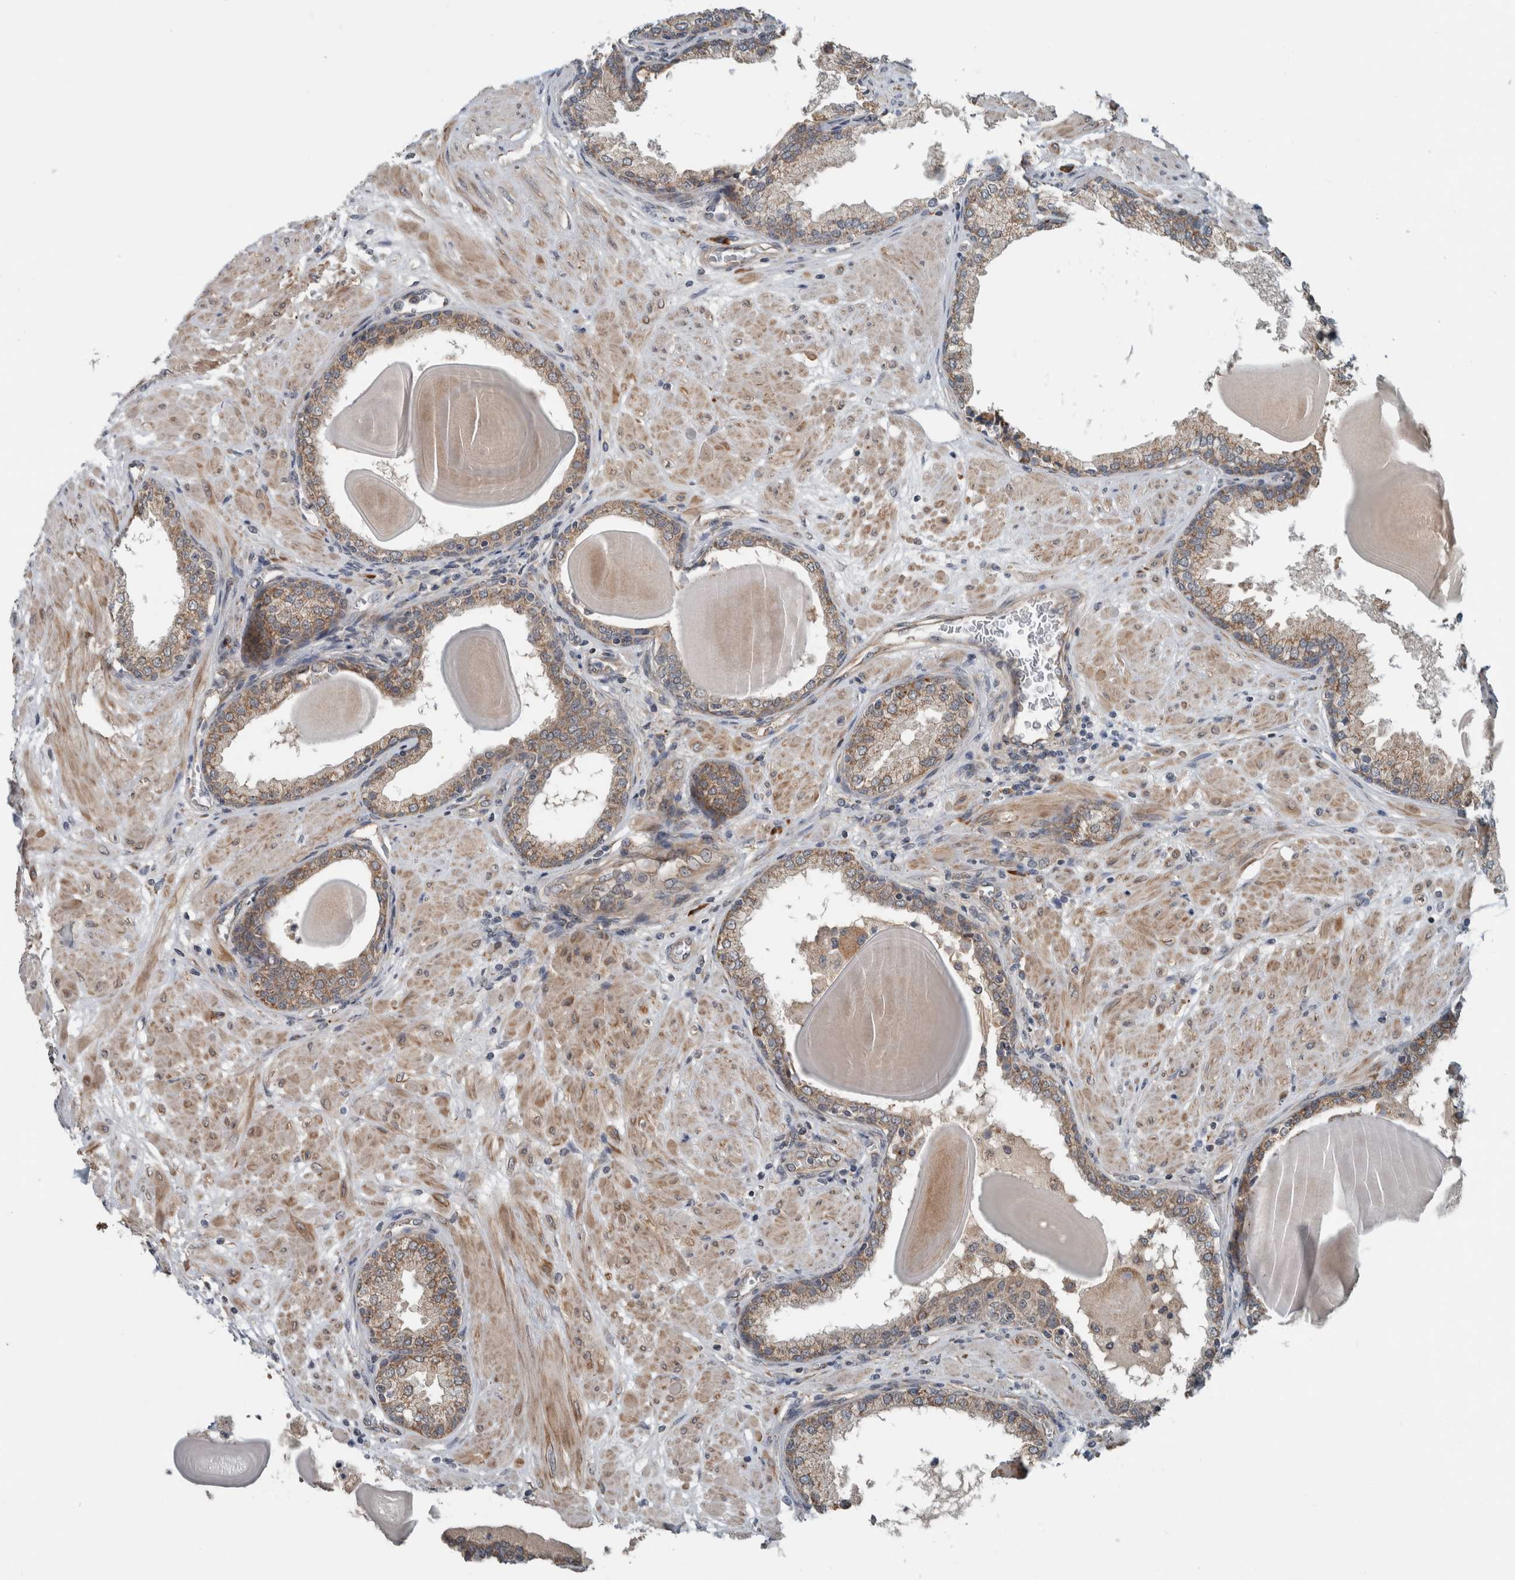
{"staining": {"intensity": "moderate", "quantity": ">75%", "location": "cytoplasmic/membranous"}, "tissue": "prostate", "cell_type": "Glandular cells", "image_type": "normal", "snomed": [{"axis": "morphology", "description": "Normal tissue, NOS"}, {"axis": "topography", "description": "Prostate"}], "caption": "High-power microscopy captured an IHC micrograph of benign prostate, revealing moderate cytoplasmic/membranous positivity in approximately >75% of glandular cells. (IHC, brightfield microscopy, high magnification).", "gene": "GBA2", "patient": {"sex": "male", "age": 51}}